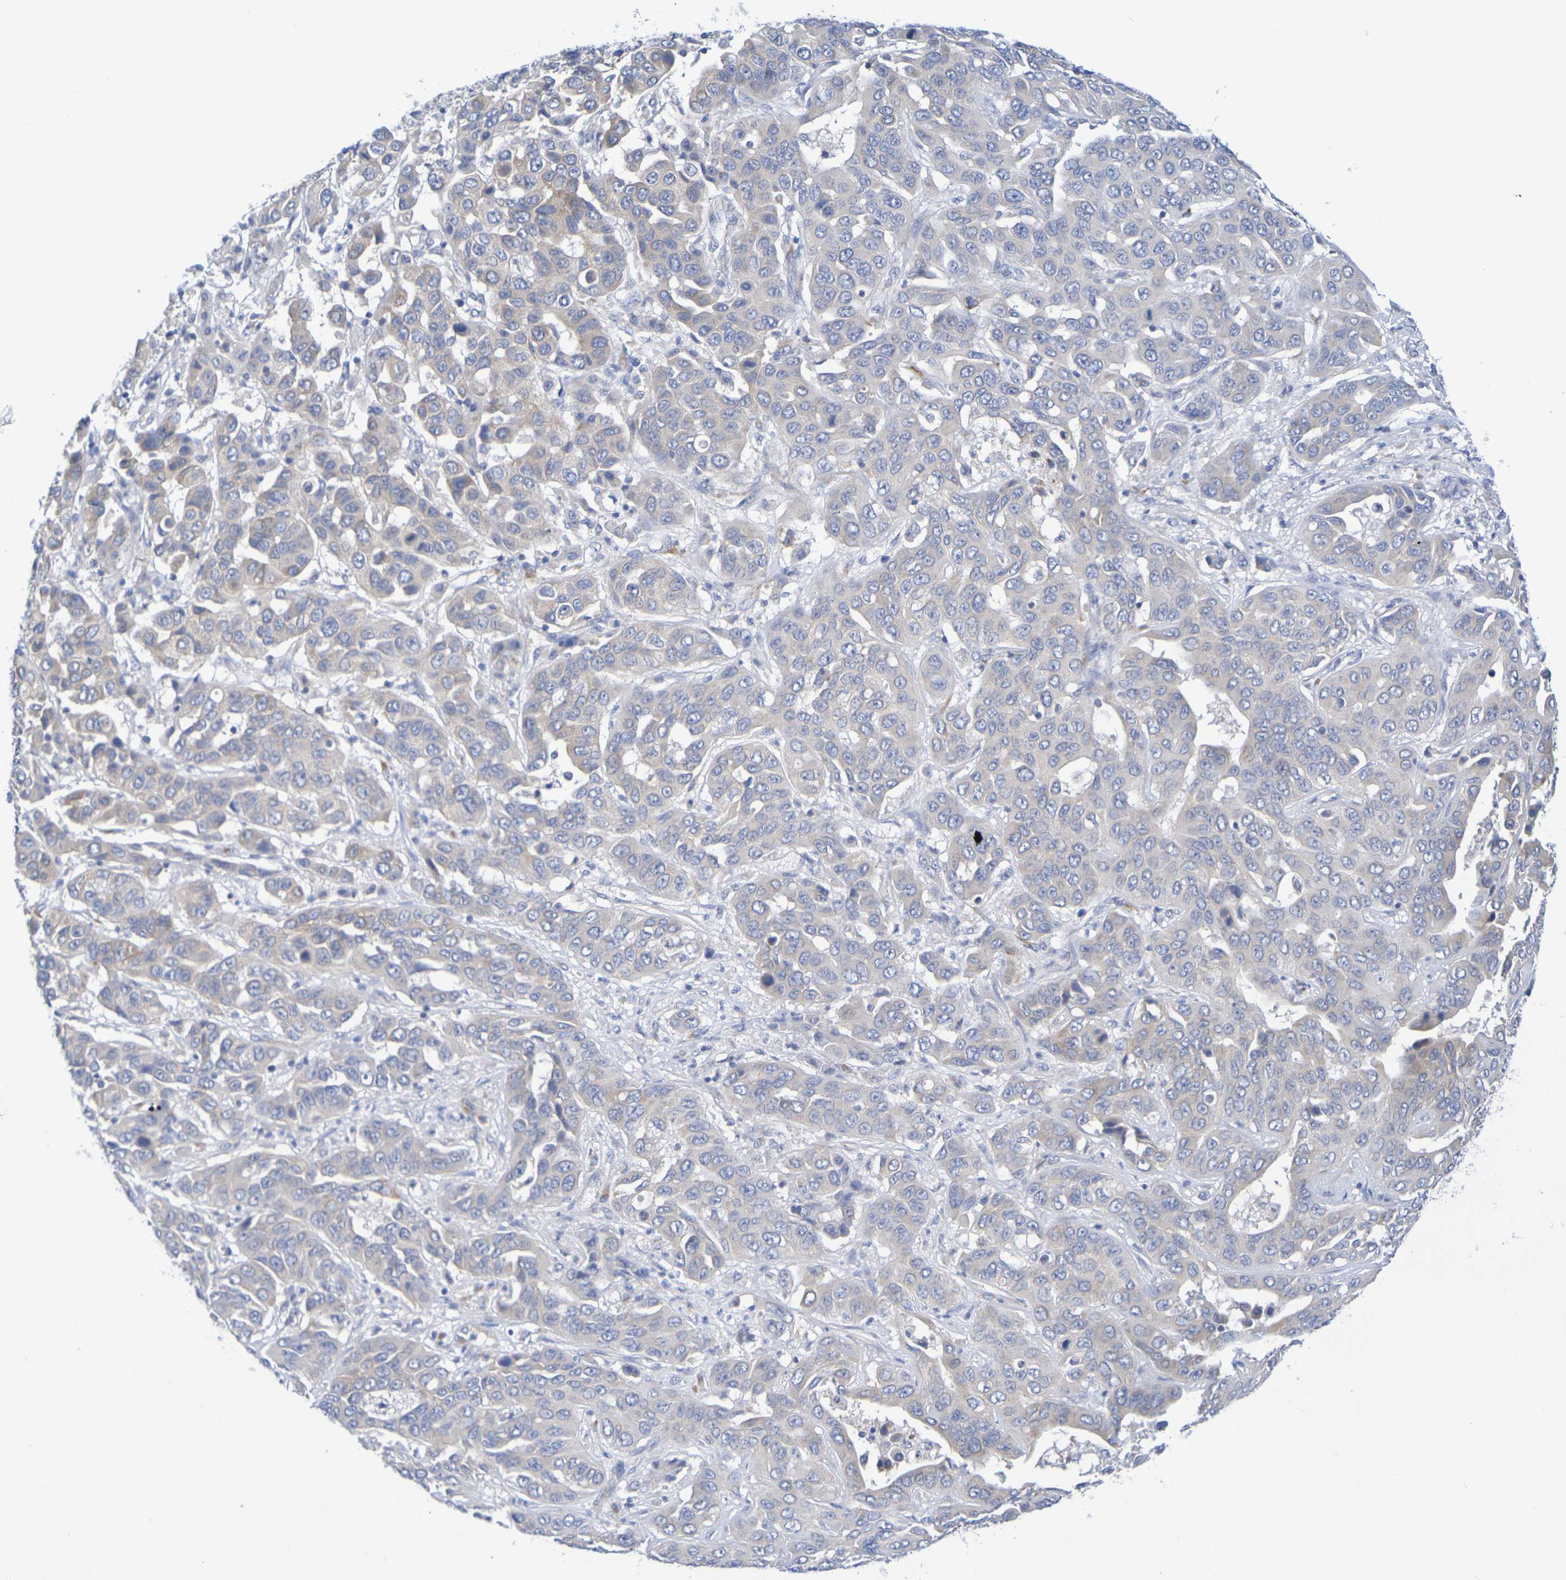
{"staining": {"intensity": "weak", "quantity": "<25%", "location": "cytoplasmic/membranous"}, "tissue": "liver cancer", "cell_type": "Tumor cells", "image_type": "cancer", "snomed": [{"axis": "morphology", "description": "Cholangiocarcinoma"}, {"axis": "topography", "description": "Liver"}], "caption": "Image shows no protein positivity in tumor cells of liver cancer tissue.", "gene": "TMCC3", "patient": {"sex": "female", "age": 52}}